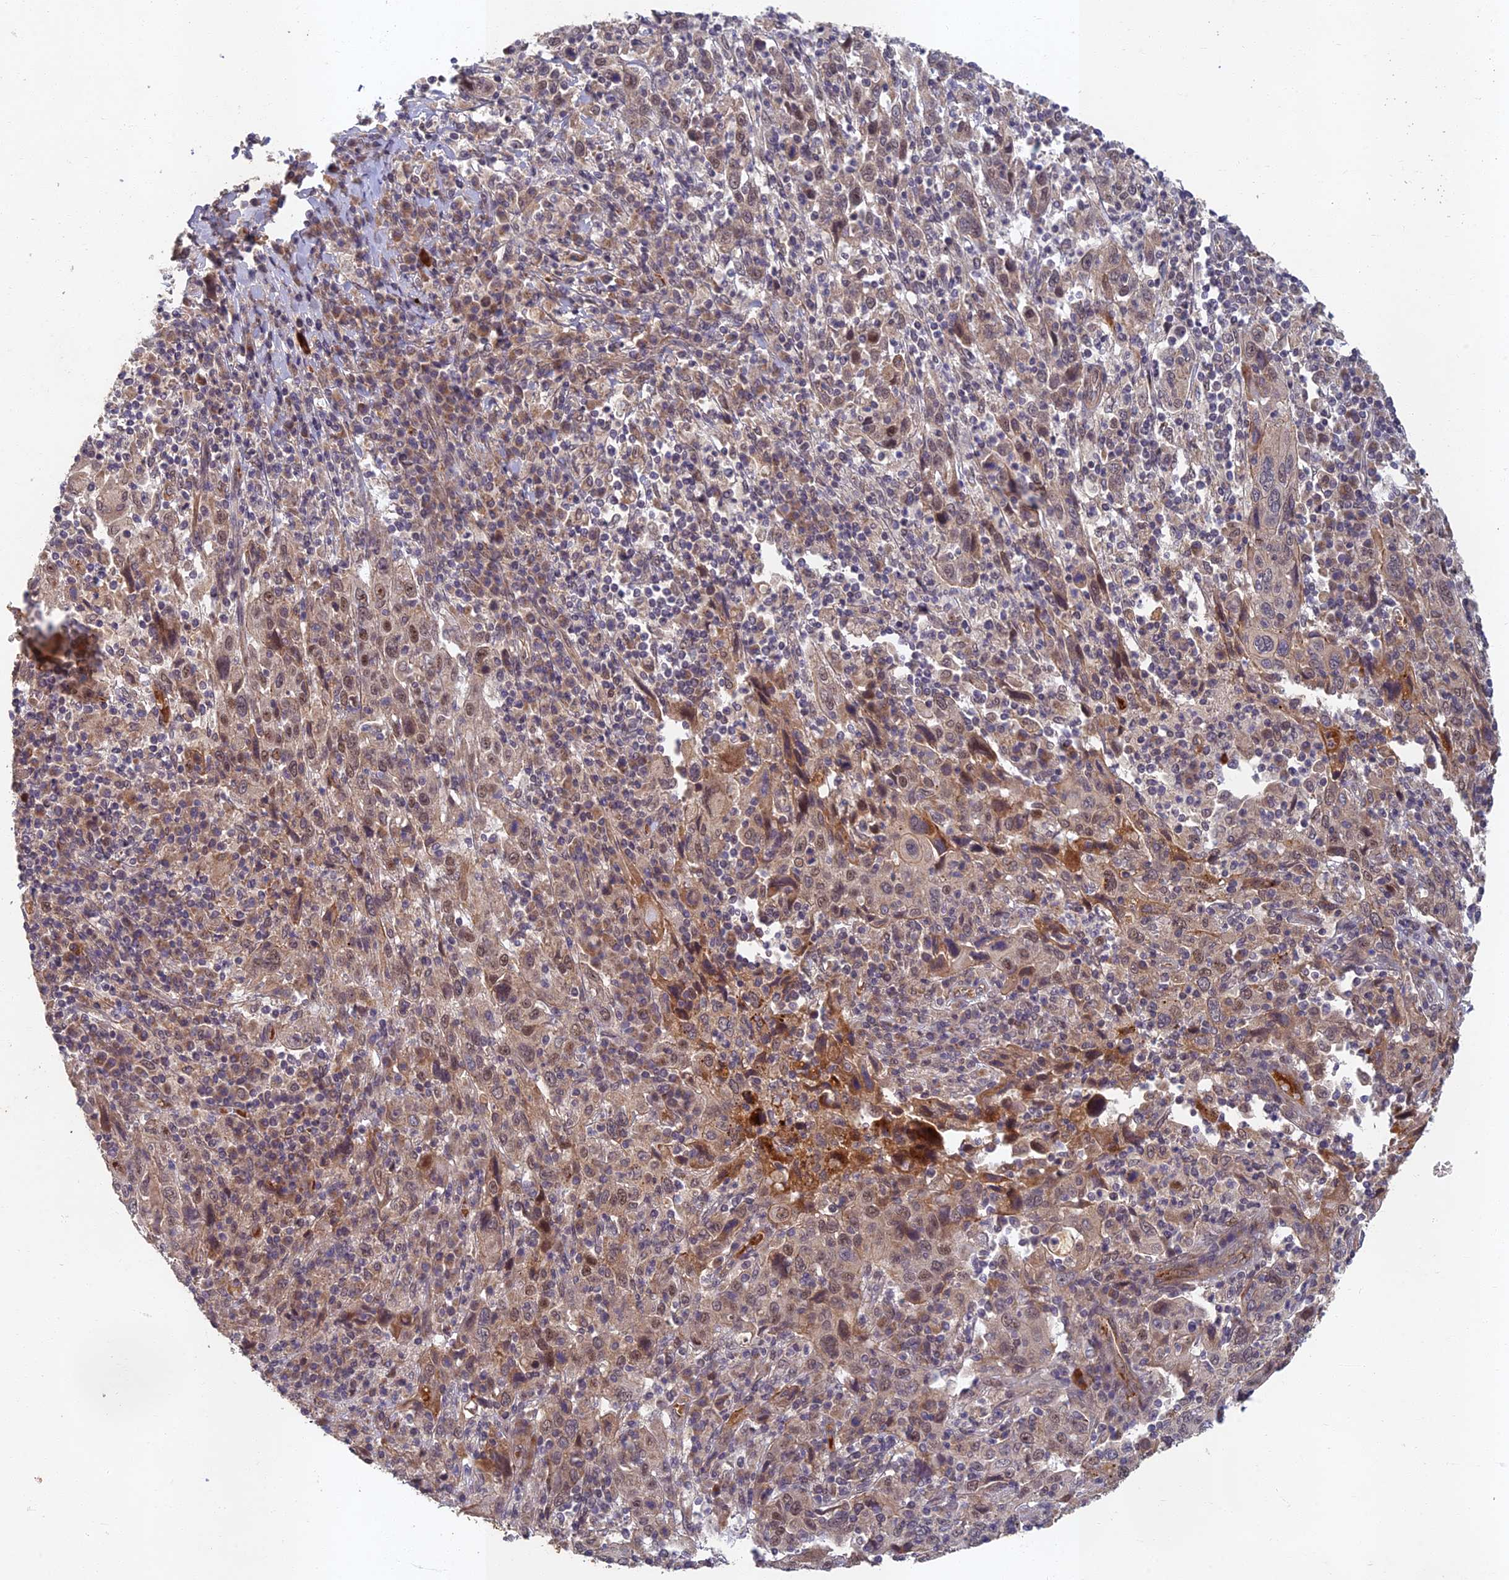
{"staining": {"intensity": "weak", "quantity": "<25%", "location": "cytoplasmic/membranous"}, "tissue": "cervical cancer", "cell_type": "Tumor cells", "image_type": "cancer", "snomed": [{"axis": "morphology", "description": "Squamous cell carcinoma, NOS"}, {"axis": "topography", "description": "Cervix"}], "caption": "This is an immunohistochemistry photomicrograph of cervical squamous cell carcinoma. There is no staining in tumor cells.", "gene": "EARS2", "patient": {"sex": "female", "age": 46}}